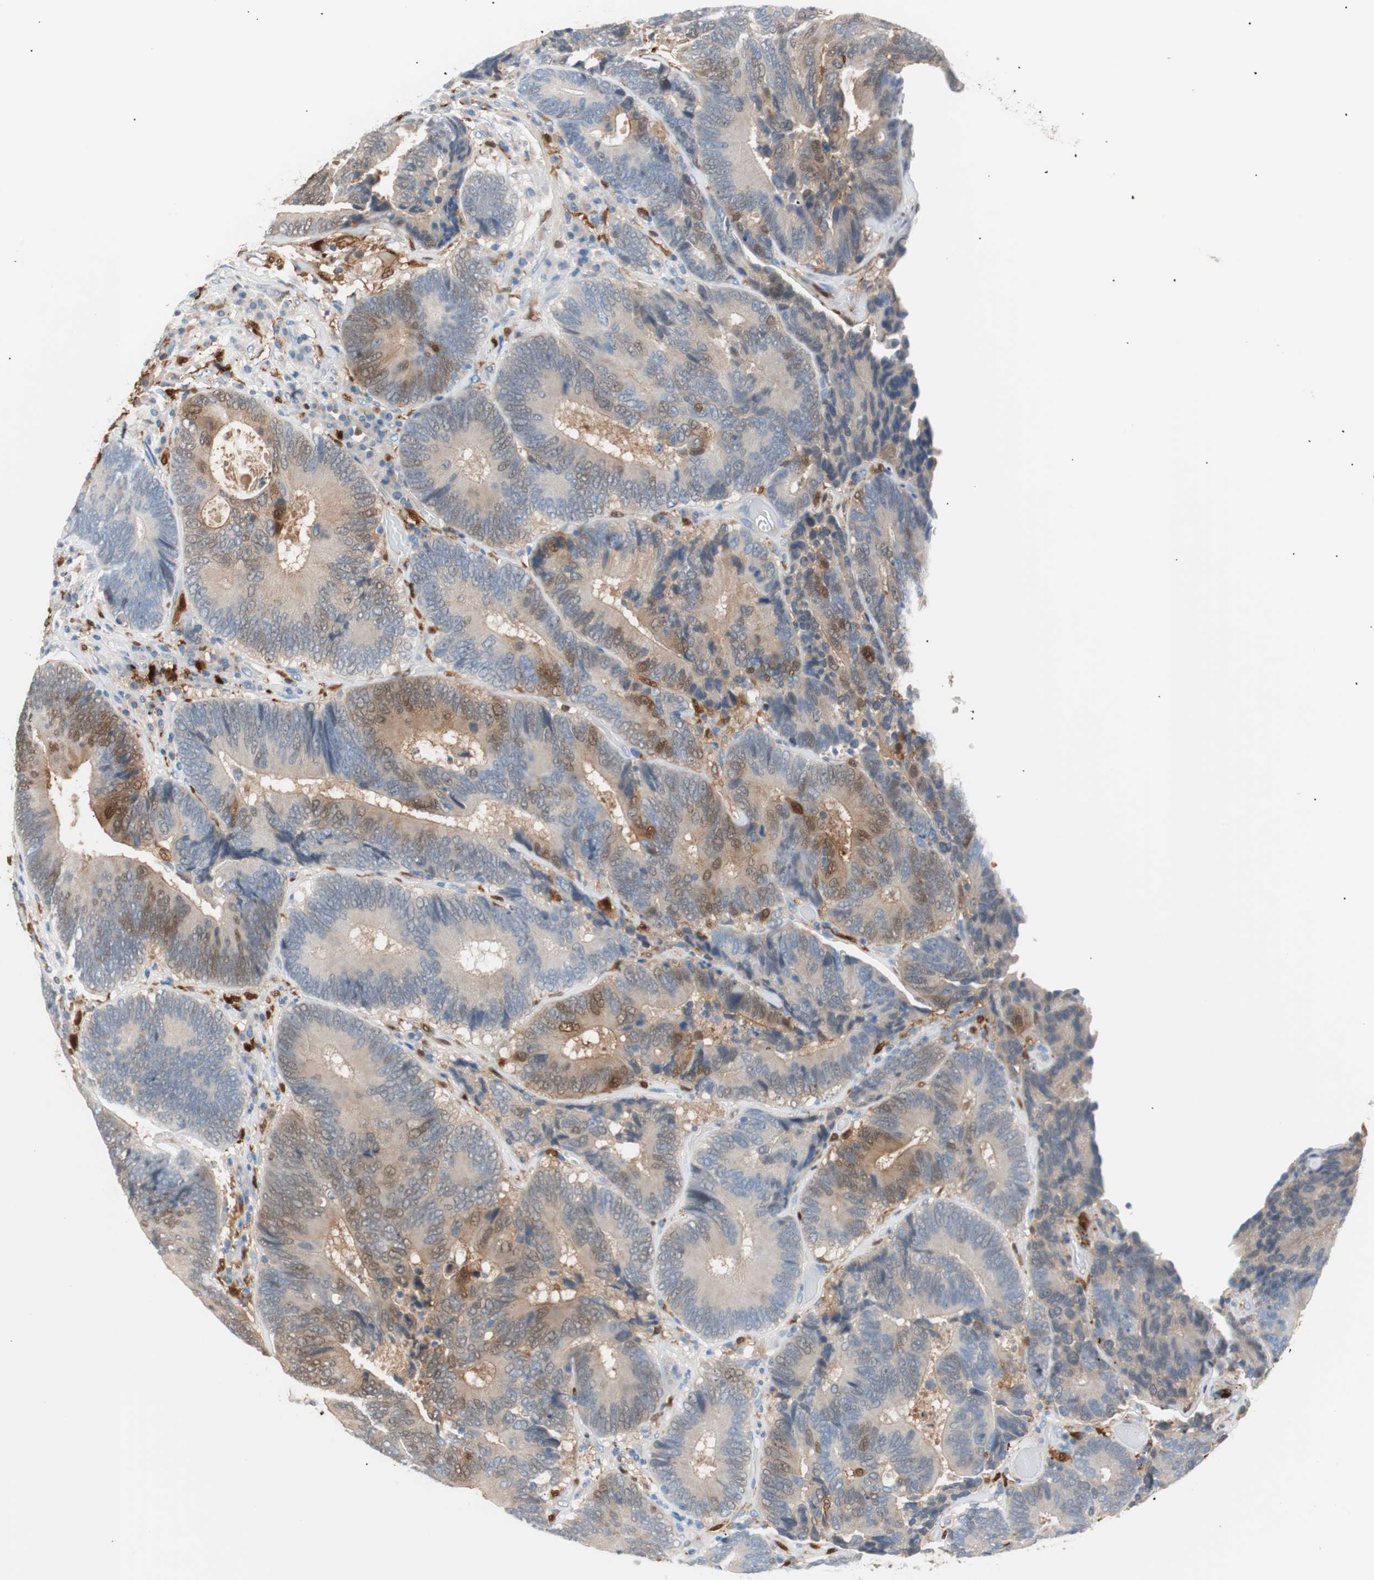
{"staining": {"intensity": "strong", "quantity": "<25%", "location": "cytoplasmic/membranous,nuclear"}, "tissue": "colorectal cancer", "cell_type": "Tumor cells", "image_type": "cancer", "snomed": [{"axis": "morphology", "description": "Adenocarcinoma, NOS"}, {"axis": "topography", "description": "Colon"}], "caption": "A brown stain labels strong cytoplasmic/membranous and nuclear staining of a protein in adenocarcinoma (colorectal) tumor cells.", "gene": "IL18", "patient": {"sex": "female", "age": 78}}